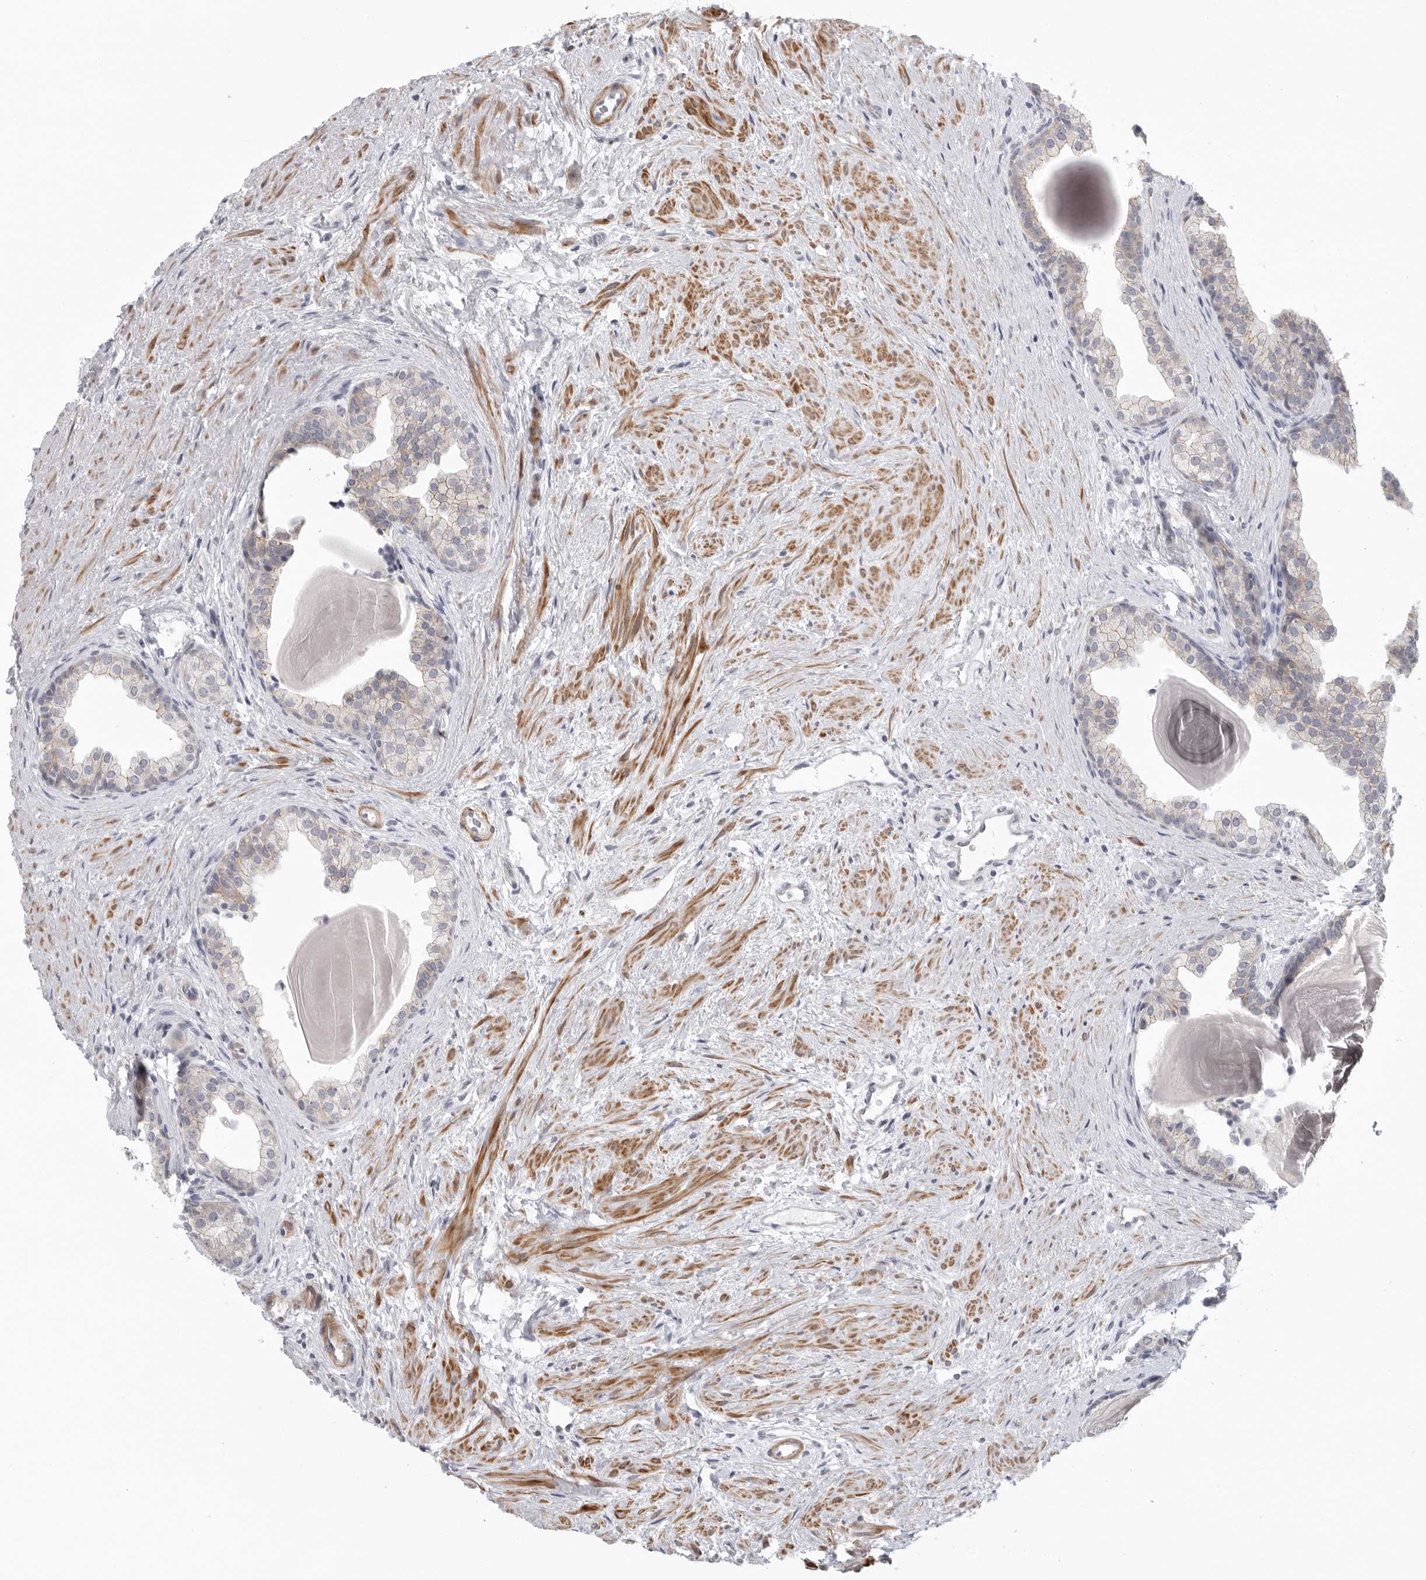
{"staining": {"intensity": "weak", "quantity": "<25%", "location": "cytoplasmic/membranous"}, "tissue": "prostate", "cell_type": "Glandular cells", "image_type": "normal", "snomed": [{"axis": "morphology", "description": "Normal tissue, NOS"}, {"axis": "topography", "description": "Prostate"}], "caption": "Immunohistochemistry histopathology image of normal prostate stained for a protein (brown), which reveals no staining in glandular cells.", "gene": "STAB2", "patient": {"sex": "male", "age": 48}}